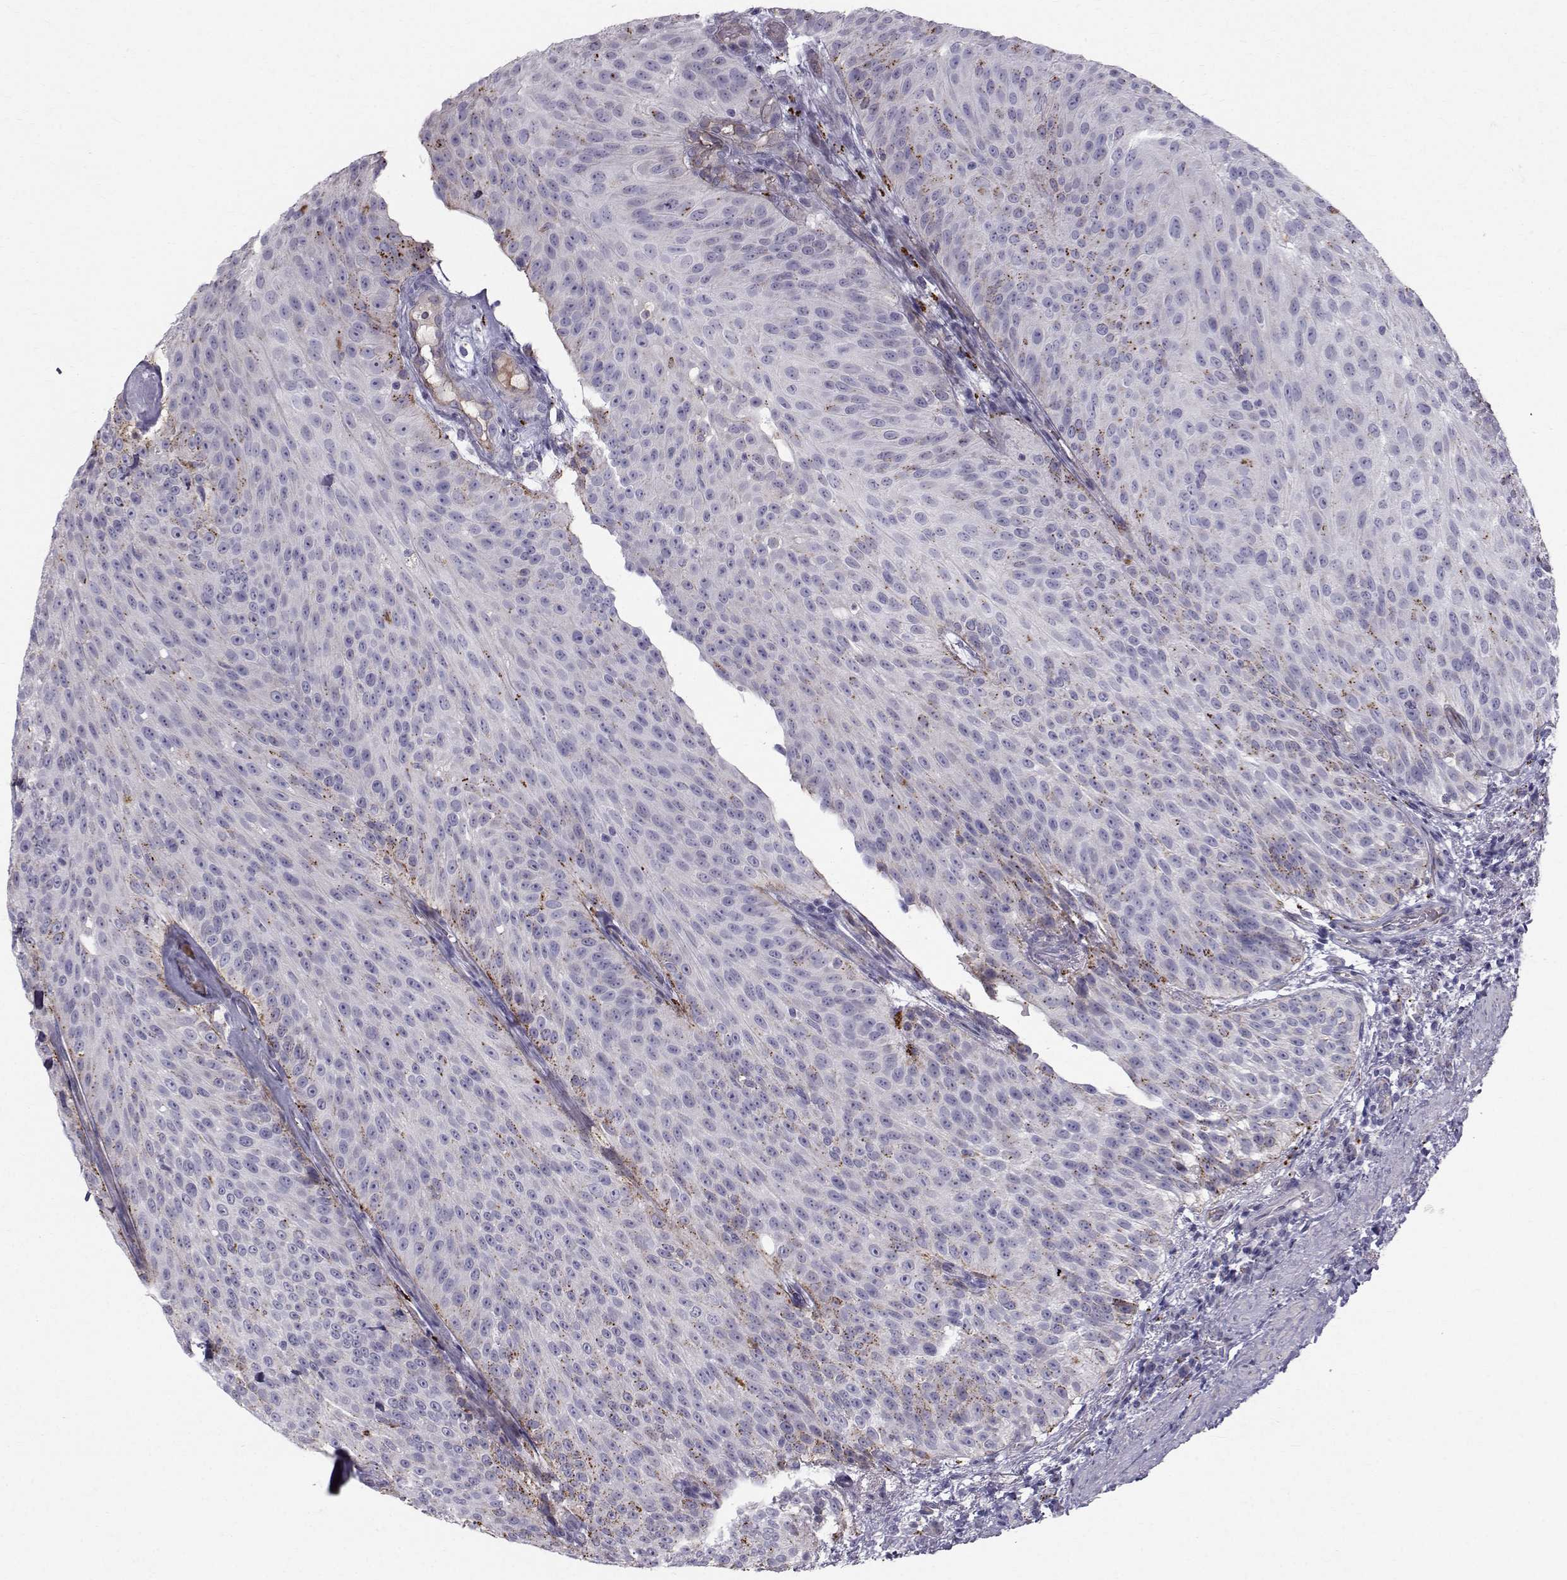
{"staining": {"intensity": "moderate", "quantity": "<25%", "location": "cytoplasmic/membranous"}, "tissue": "urothelial cancer", "cell_type": "Tumor cells", "image_type": "cancer", "snomed": [{"axis": "morphology", "description": "Urothelial carcinoma, Low grade"}, {"axis": "topography", "description": "Urinary bladder"}], "caption": "The histopathology image reveals staining of urothelial cancer, revealing moderate cytoplasmic/membranous protein staining (brown color) within tumor cells.", "gene": "CALCR", "patient": {"sex": "male", "age": 78}}